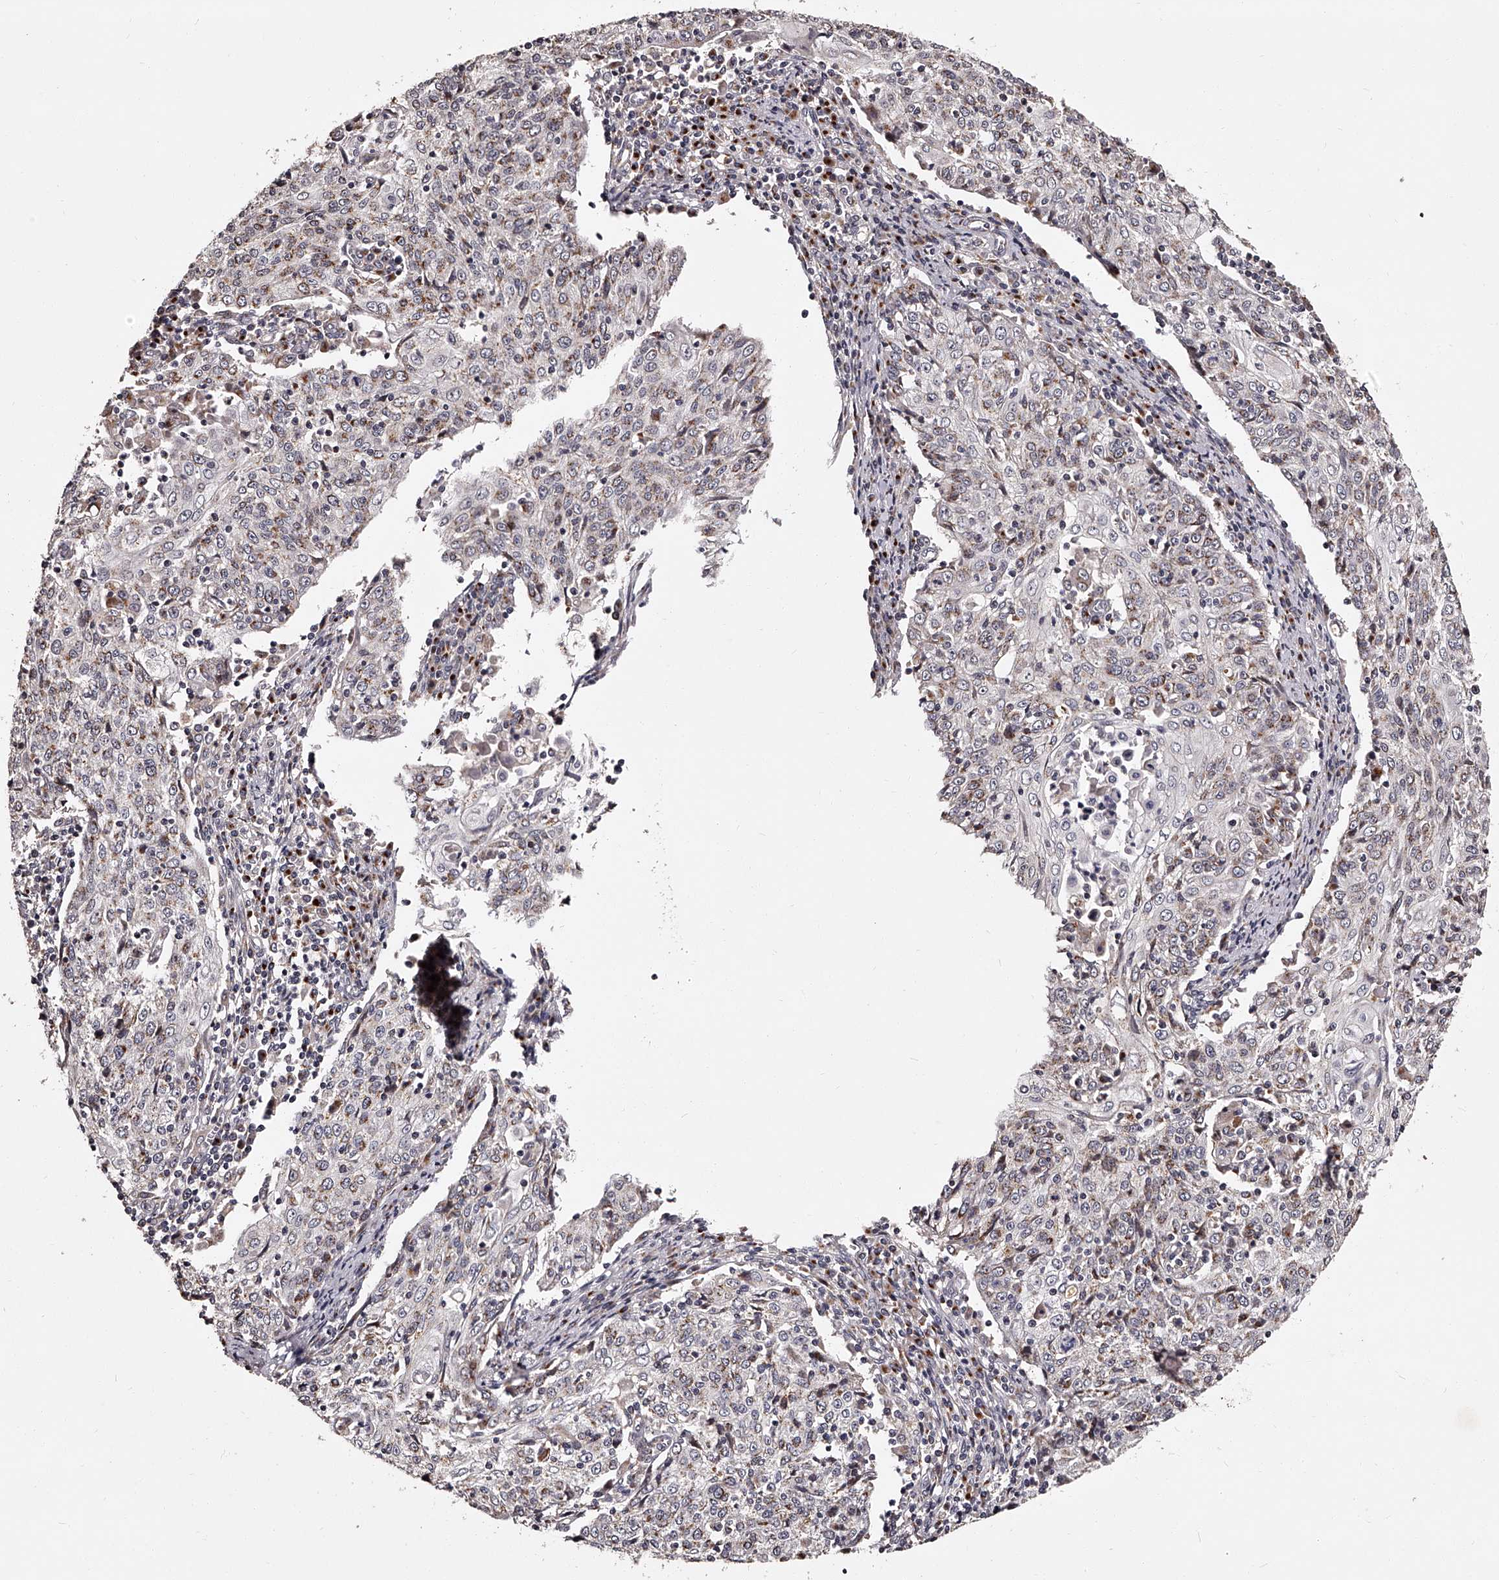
{"staining": {"intensity": "weak", "quantity": "25%-75%", "location": "cytoplasmic/membranous"}, "tissue": "cervical cancer", "cell_type": "Tumor cells", "image_type": "cancer", "snomed": [{"axis": "morphology", "description": "Squamous cell carcinoma, NOS"}, {"axis": "topography", "description": "Cervix"}], "caption": "DAB immunohistochemical staining of cervical squamous cell carcinoma displays weak cytoplasmic/membranous protein expression in approximately 25%-75% of tumor cells.", "gene": "RSC1A1", "patient": {"sex": "female", "age": 48}}